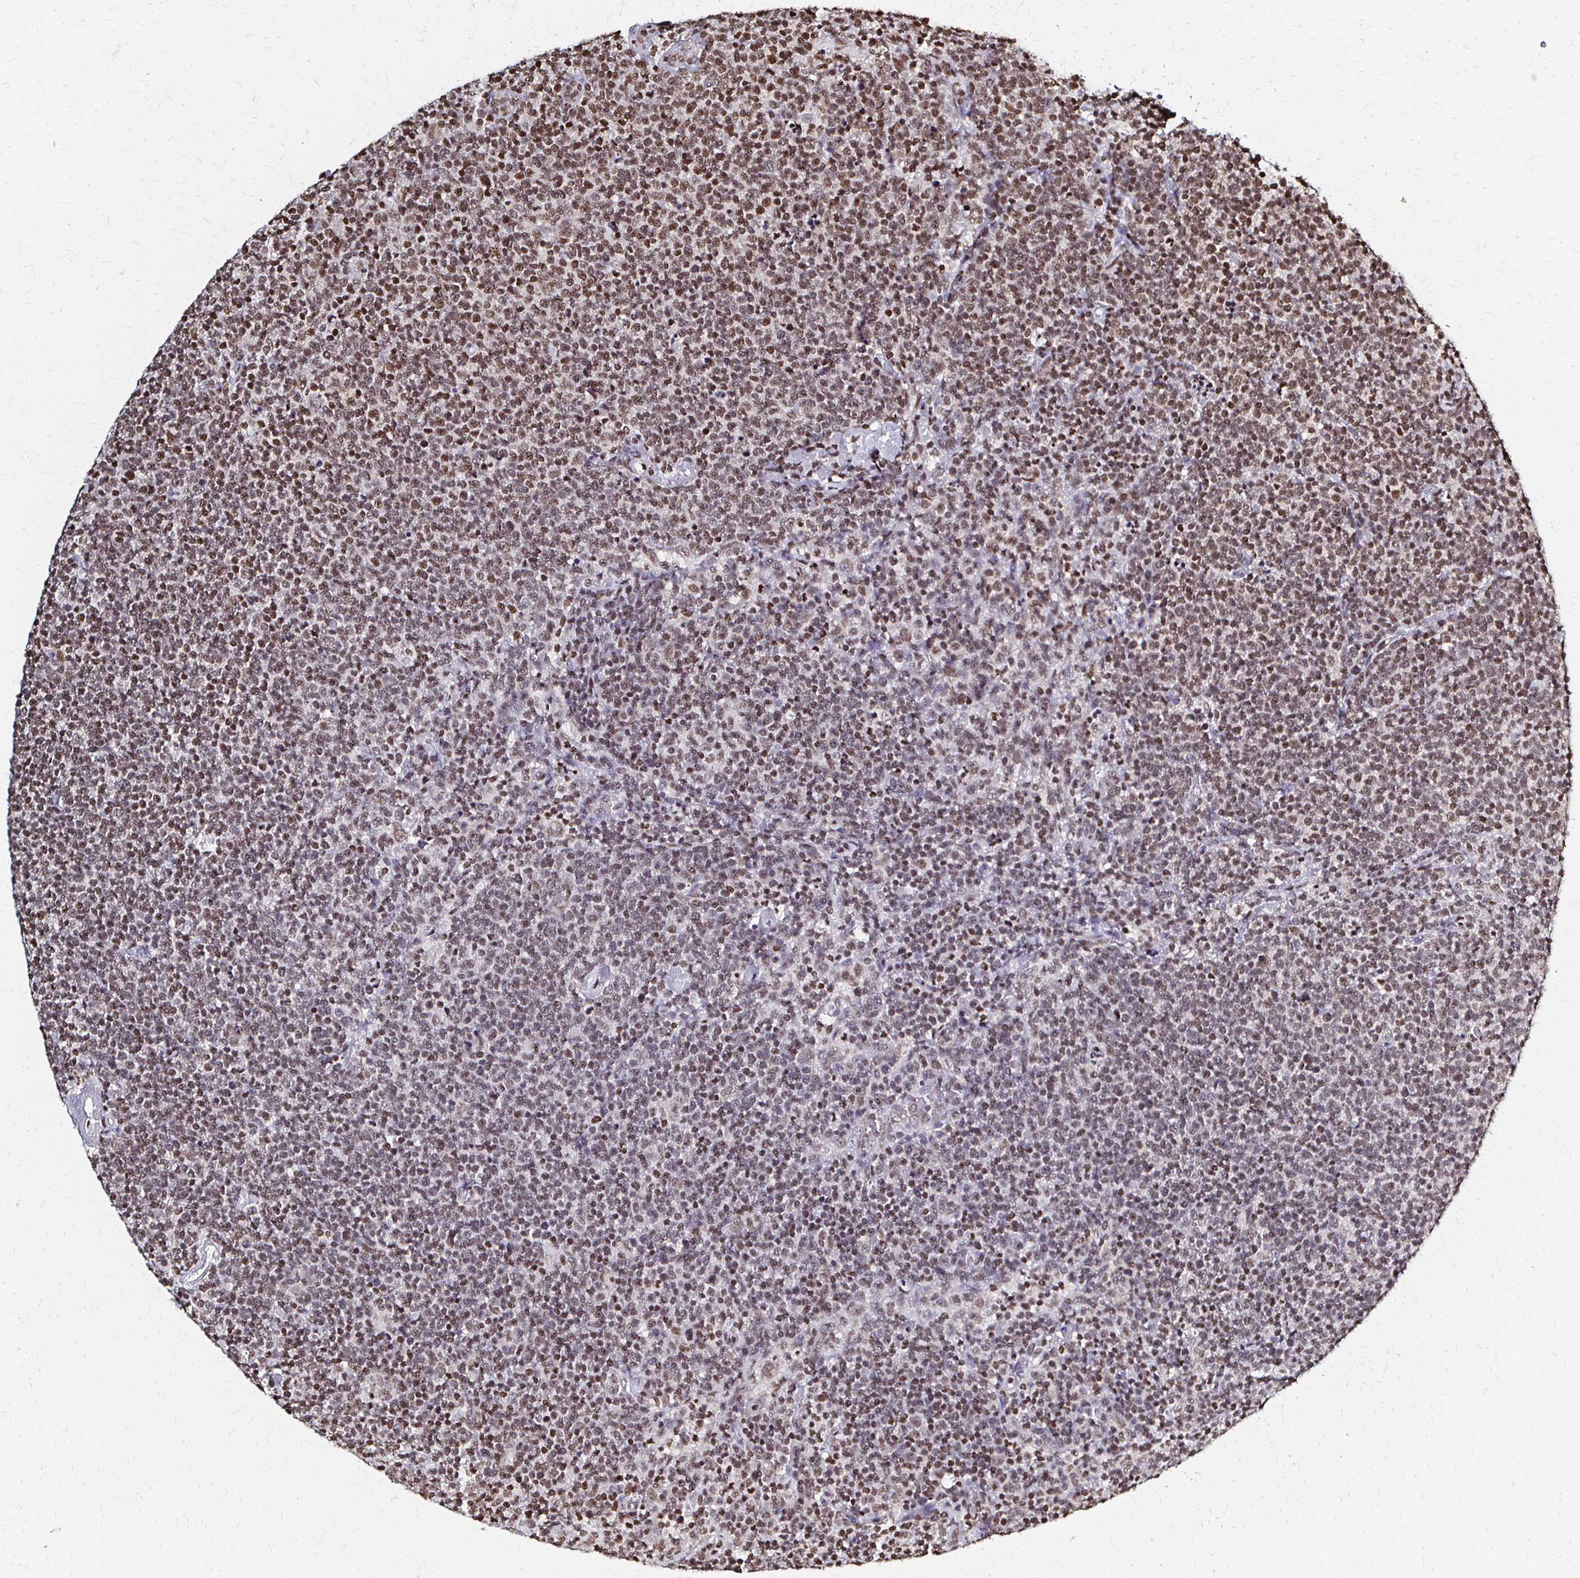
{"staining": {"intensity": "moderate", "quantity": ">75%", "location": "nuclear"}, "tissue": "lymphoma", "cell_type": "Tumor cells", "image_type": "cancer", "snomed": [{"axis": "morphology", "description": "Malignant lymphoma, non-Hodgkin's type, High grade"}, {"axis": "topography", "description": "Lymph node"}], "caption": "An image of lymphoma stained for a protein displays moderate nuclear brown staining in tumor cells.", "gene": "HOXA9", "patient": {"sex": "male", "age": 61}}